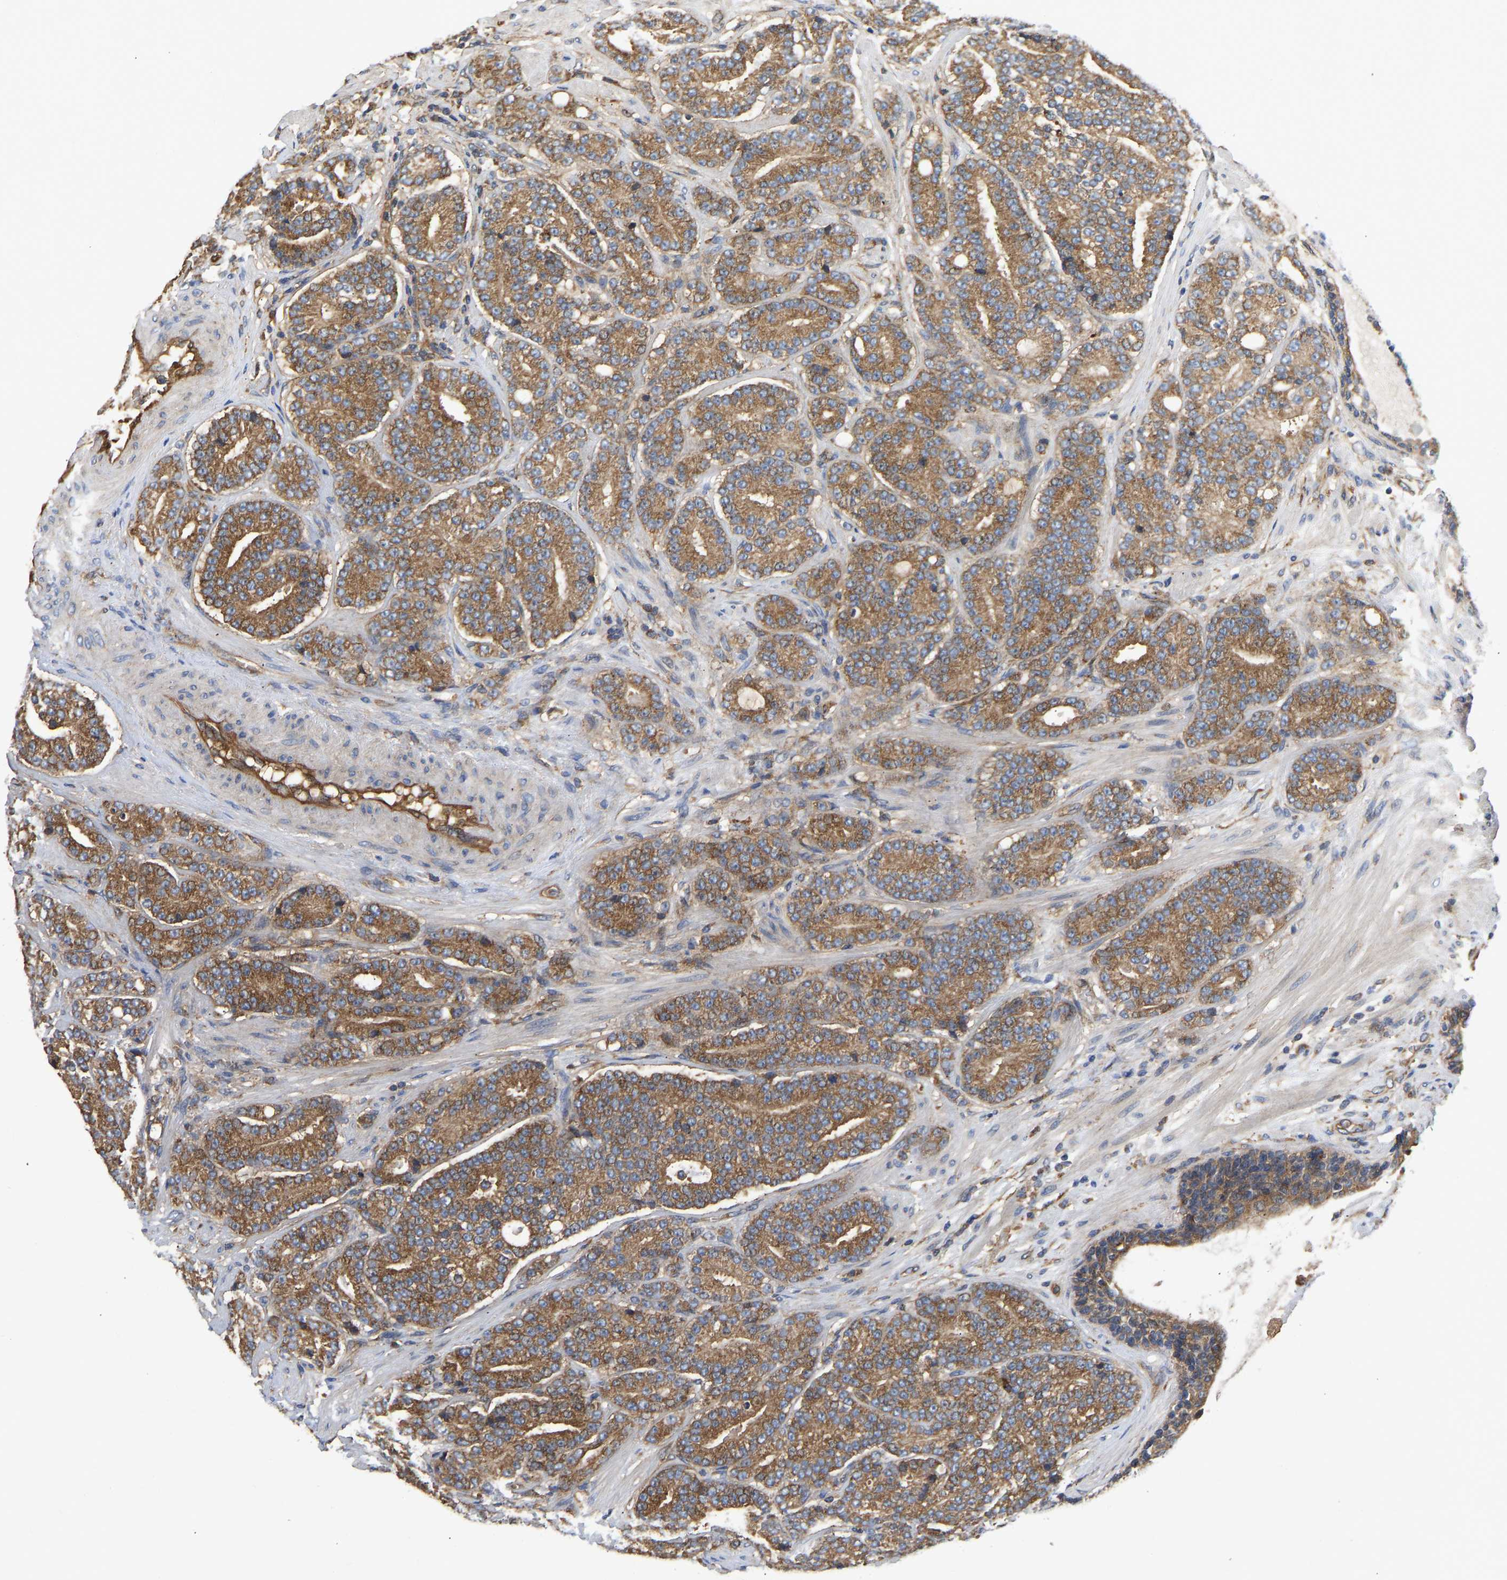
{"staining": {"intensity": "moderate", "quantity": ">75%", "location": "cytoplasmic/membranous"}, "tissue": "prostate cancer", "cell_type": "Tumor cells", "image_type": "cancer", "snomed": [{"axis": "morphology", "description": "Adenocarcinoma, High grade"}, {"axis": "topography", "description": "Prostate"}], "caption": "A medium amount of moderate cytoplasmic/membranous positivity is seen in approximately >75% of tumor cells in prostate adenocarcinoma (high-grade) tissue.", "gene": "FLNB", "patient": {"sex": "male", "age": 61}}